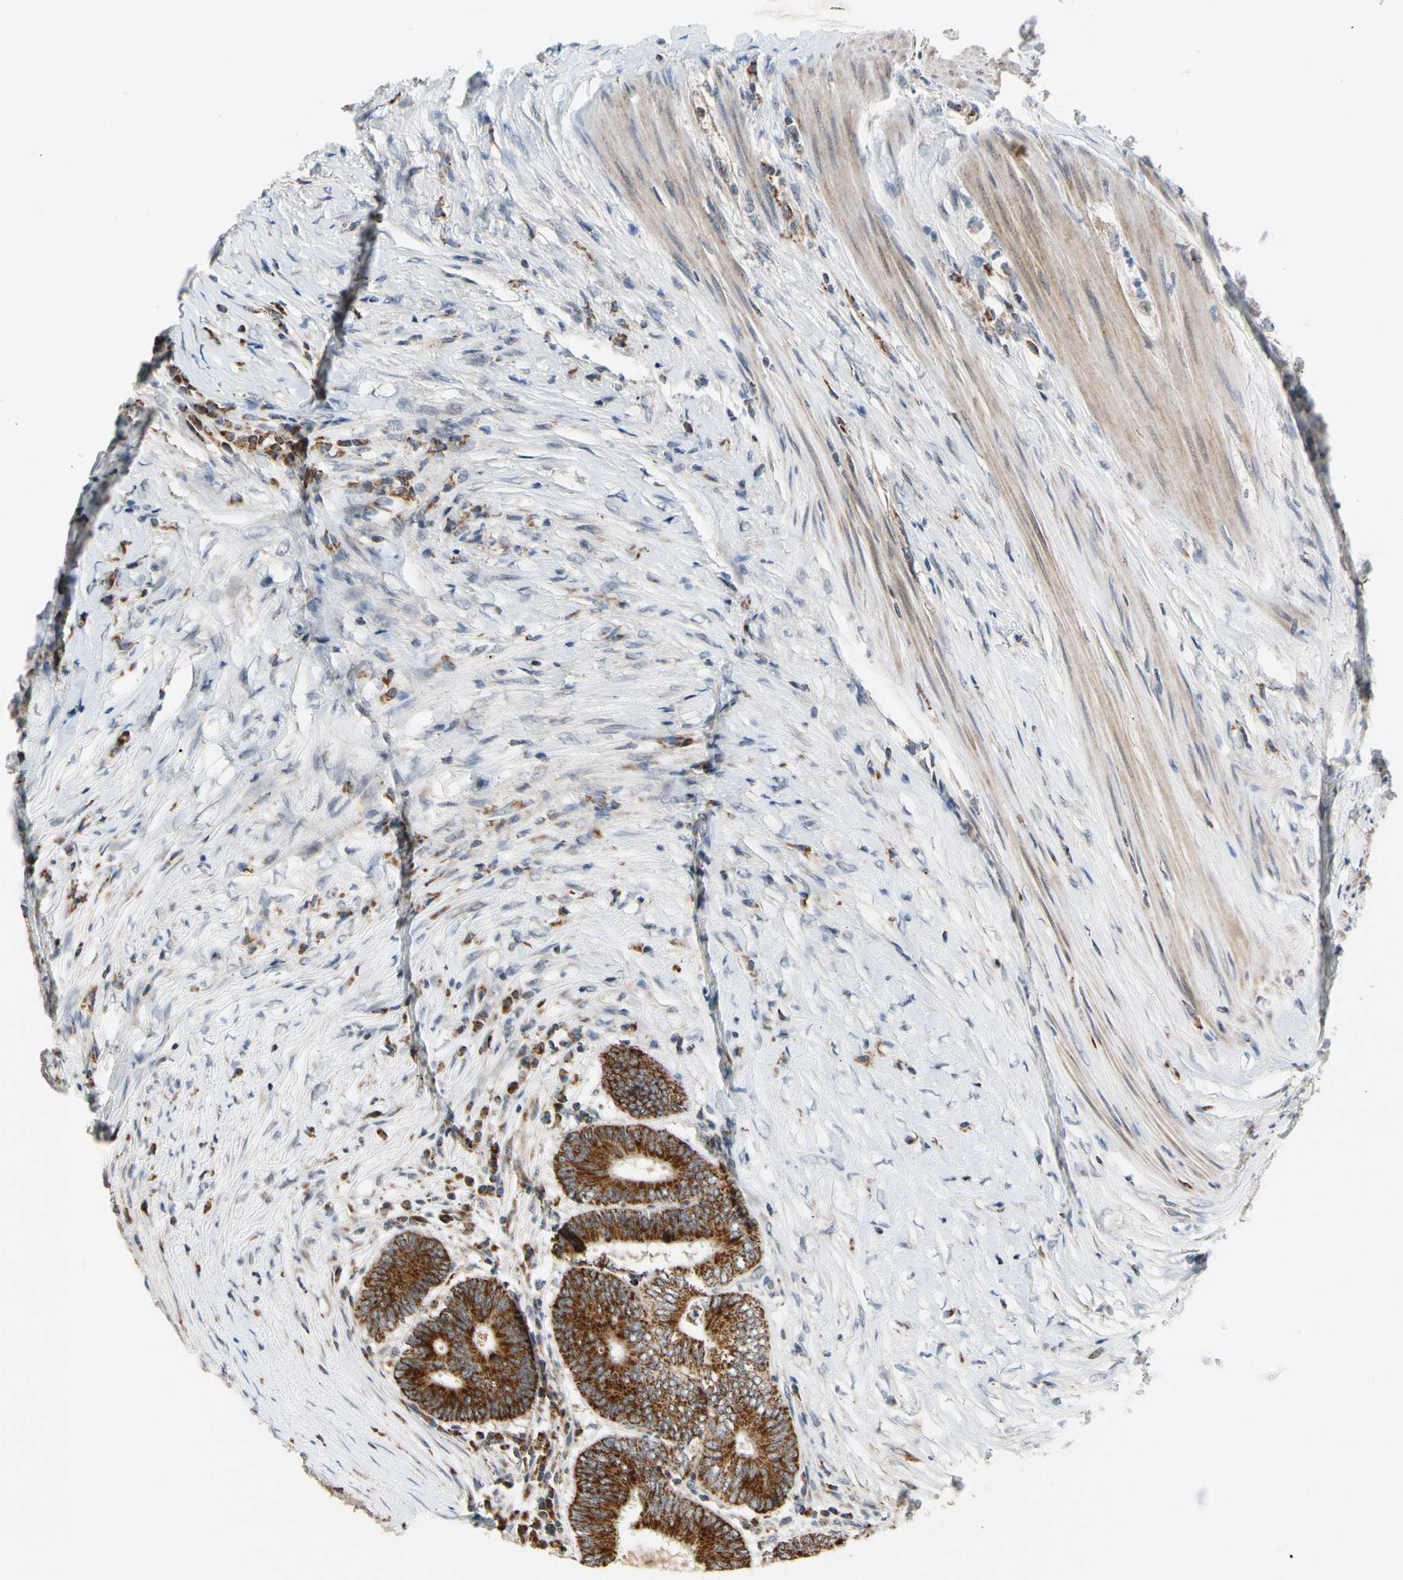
{"staining": {"intensity": "strong", "quantity": ">75%", "location": "cytoplasmic/membranous"}, "tissue": "colorectal cancer", "cell_type": "Tumor cells", "image_type": "cancer", "snomed": [{"axis": "morphology", "description": "Adenocarcinoma, NOS"}, {"axis": "topography", "description": "Rectum"}], "caption": "A micrograph showing strong cytoplasmic/membranous expression in approximately >75% of tumor cells in colorectal cancer, as visualized by brown immunohistochemical staining.", "gene": "KHDC4", "patient": {"sex": "male", "age": 63}}